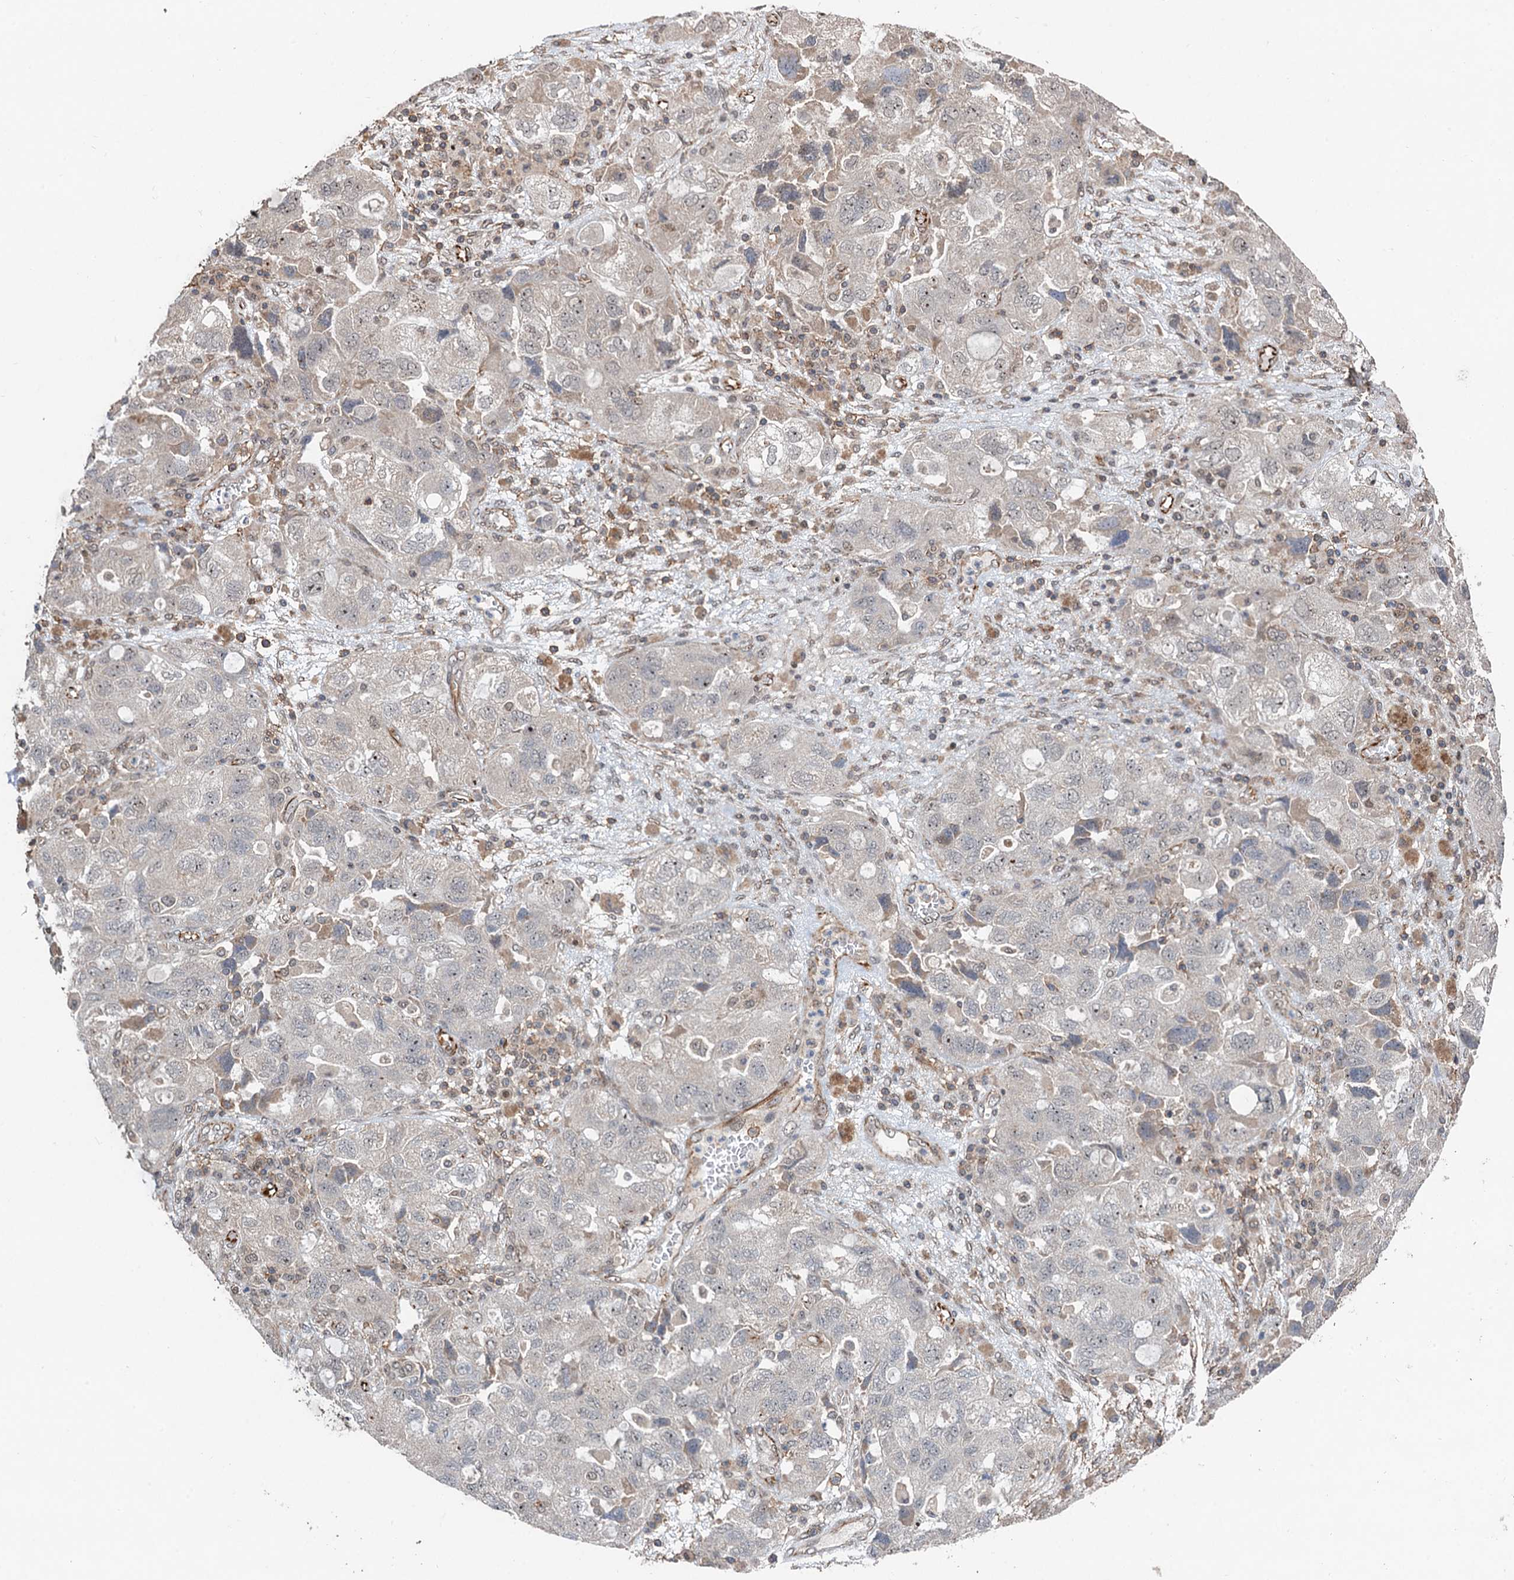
{"staining": {"intensity": "weak", "quantity": "<25%", "location": "nuclear"}, "tissue": "ovarian cancer", "cell_type": "Tumor cells", "image_type": "cancer", "snomed": [{"axis": "morphology", "description": "Carcinoma, NOS"}, {"axis": "morphology", "description": "Cystadenocarcinoma, serous, NOS"}, {"axis": "topography", "description": "Ovary"}], "caption": "Tumor cells show no significant protein staining in ovarian cancer (carcinoma). Nuclei are stained in blue.", "gene": "TMA16", "patient": {"sex": "female", "age": 69}}